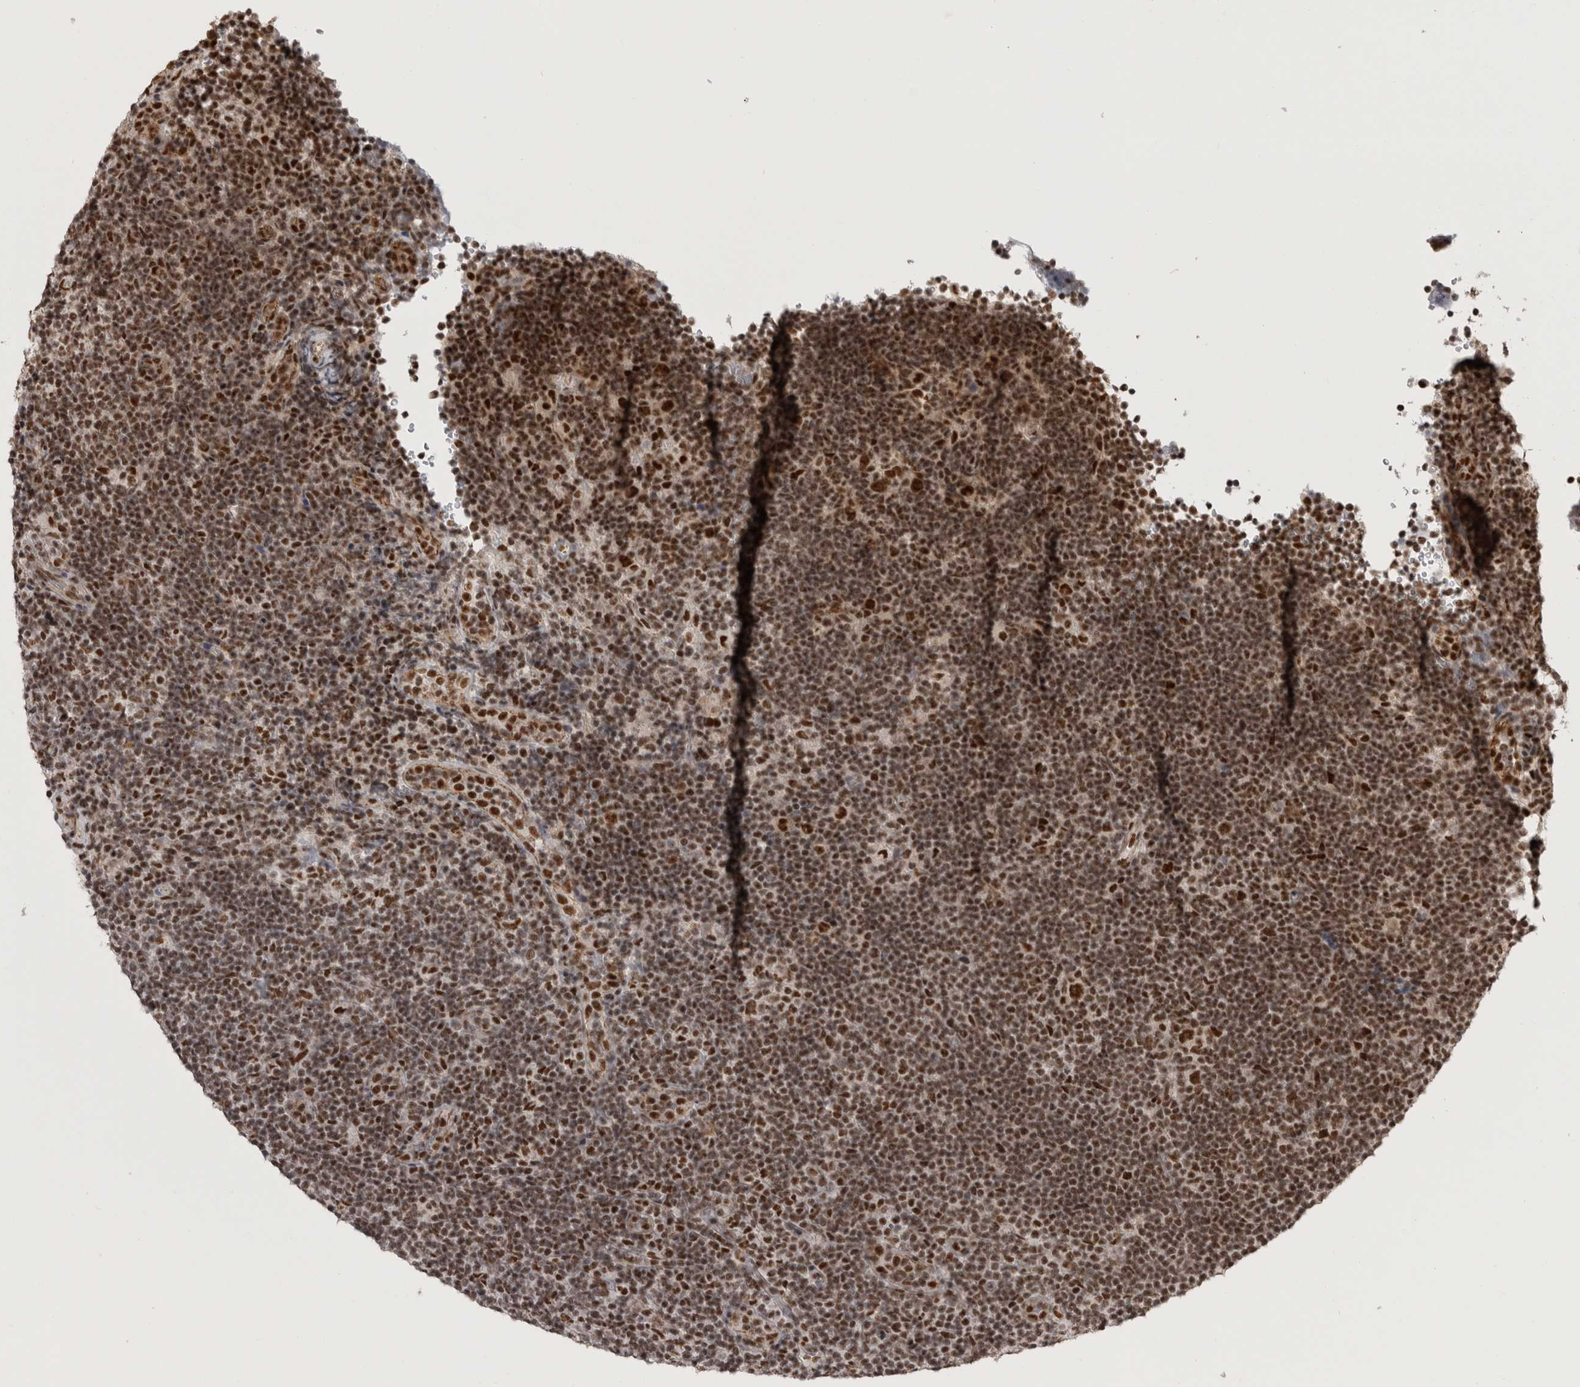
{"staining": {"intensity": "strong", "quantity": ">75%", "location": "nuclear"}, "tissue": "lymphoma", "cell_type": "Tumor cells", "image_type": "cancer", "snomed": [{"axis": "morphology", "description": "Hodgkin's disease, NOS"}, {"axis": "topography", "description": "Lymph node"}], "caption": "Immunohistochemical staining of human lymphoma displays strong nuclear protein positivity in about >75% of tumor cells. (DAB = brown stain, brightfield microscopy at high magnification).", "gene": "CBLL1", "patient": {"sex": "female", "age": 57}}